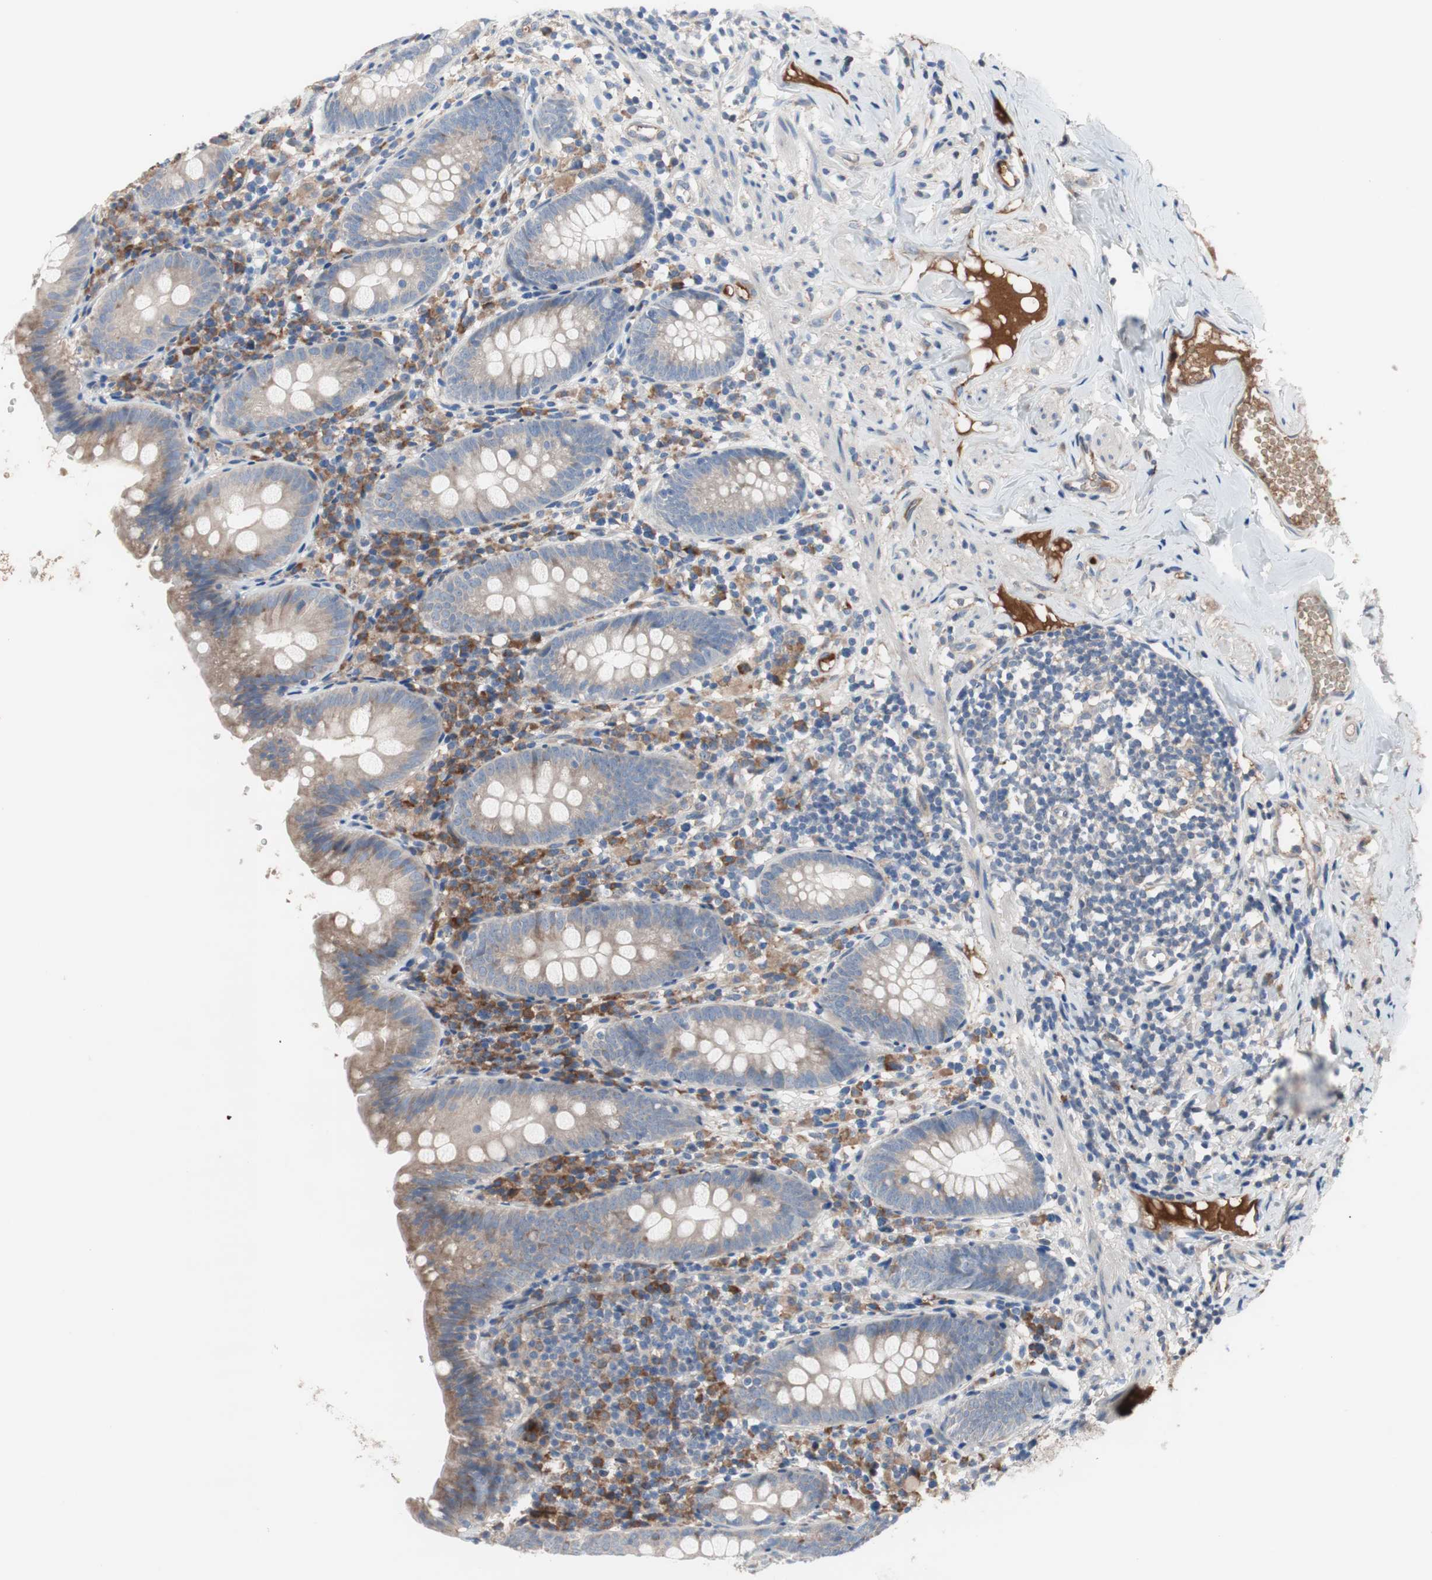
{"staining": {"intensity": "weak", "quantity": ">75%", "location": "cytoplasmic/membranous"}, "tissue": "appendix", "cell_type": "Glandular cells", "image_type": "normal", "snomed": [{"axis": "morphology", "description": "Normal tissue, NOS"}, {"axis": "topography", "description": "Appendix"}], "caption": "DAB immunohistochemical staining of unremarkable appendix demonstrates weak cytoplasmic/membranous protein staining in approximately >75% of glandular cells. (Brightfield microscopy of DAB IHC at high magnification).", "gene": "KANSL1", "patient": {"sex": "male", "age": 52}}